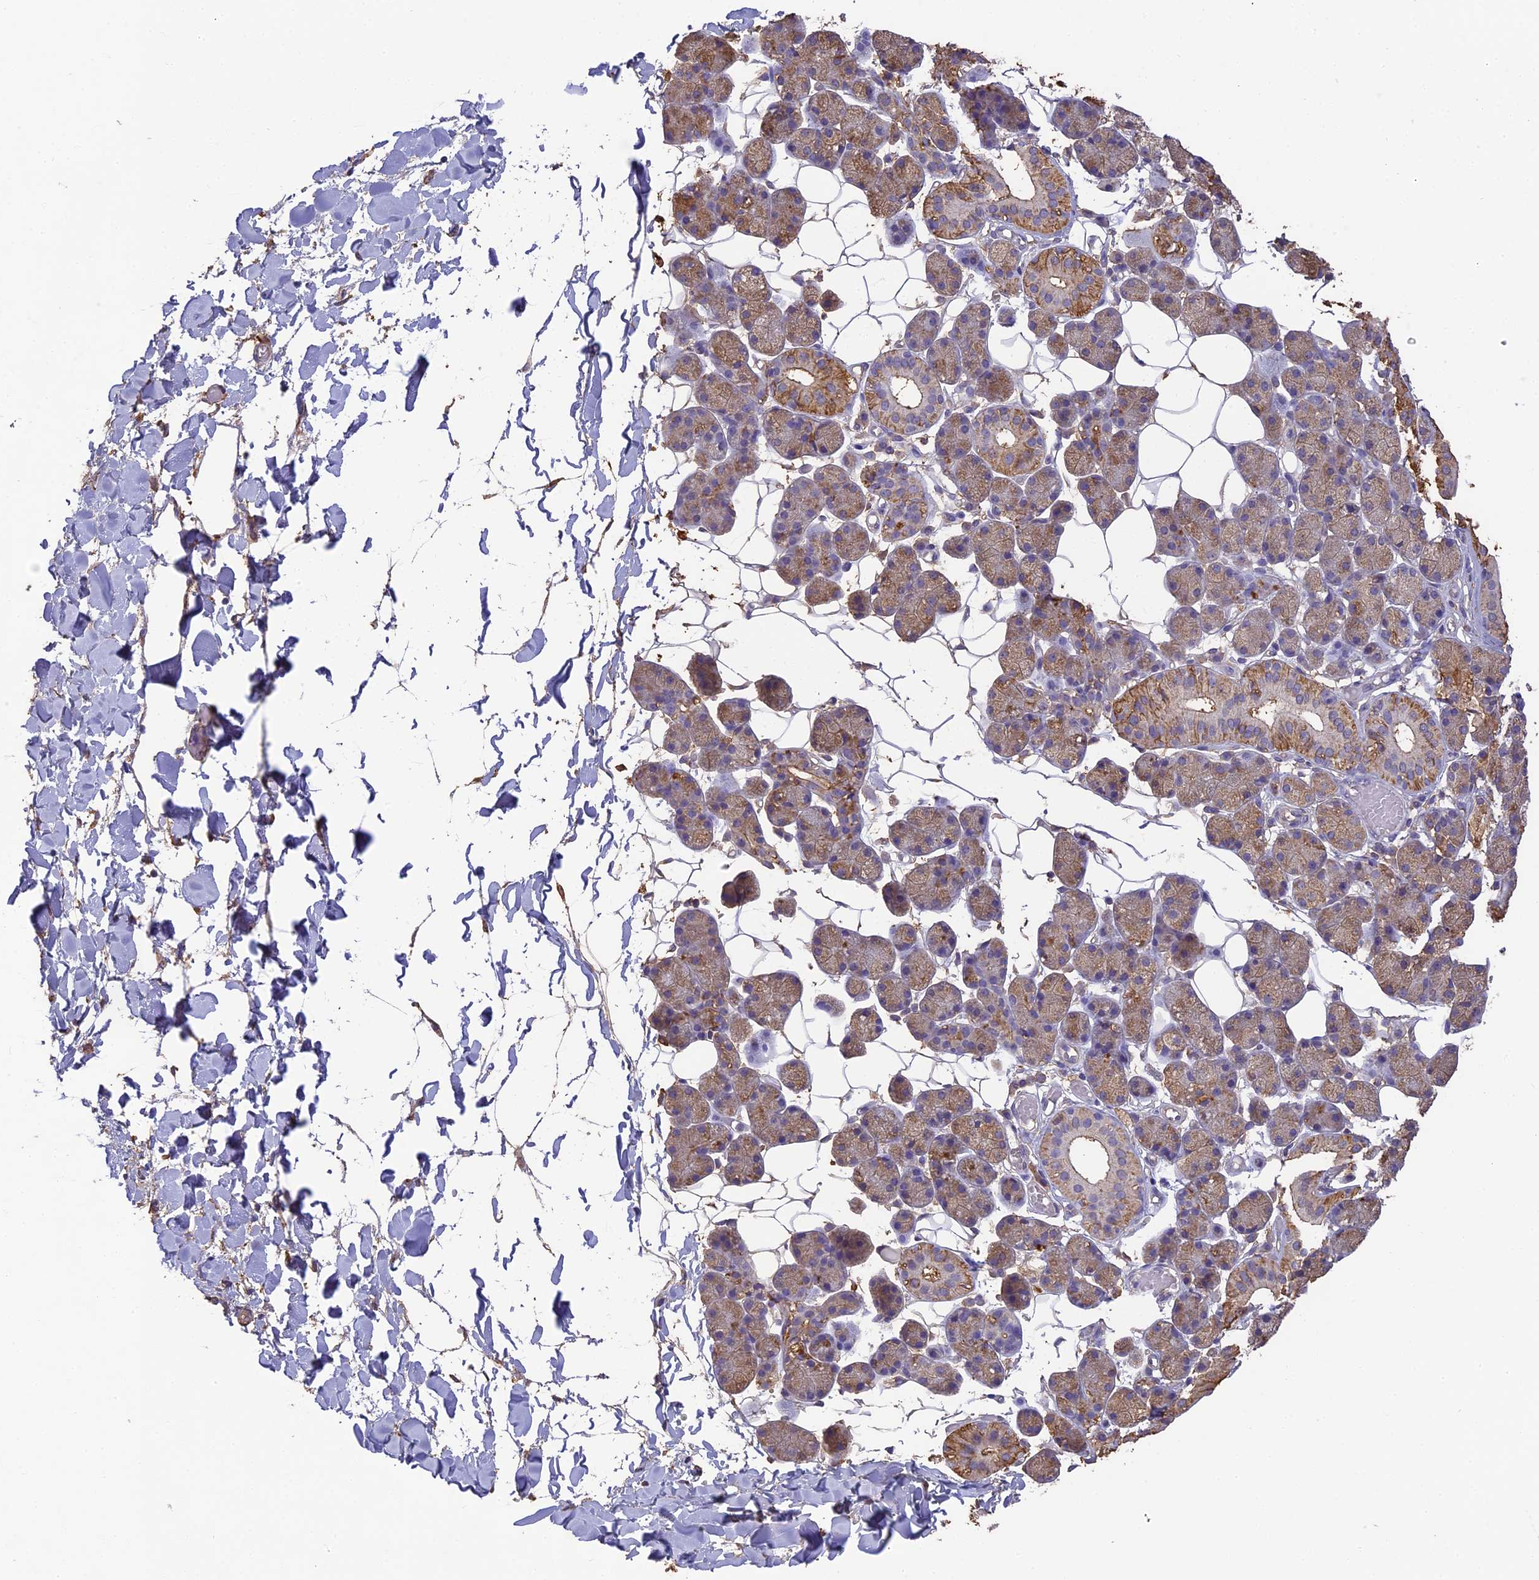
{"staining": {"intensity": "moderate", "quantity": "25%-75%", "location": "cytoplasmic/membranous"}, "tissue": "salivary gland", "cell_type": "Glandular cells", "image_type": "normal", "snomed": [{"axis": "morphology", "description": "Normal tissue, NOS"}, {"axis": "topography", "description": "Salivary gland"}], "caption": "Immunohistochemistry (IHC) histopathology image of unremarkable salivary gland: salivary gland stained using IHC demonstrates medium levels of moderate protein expression localized specifically in the cytoplasmic/membranous of glandular cells, appearing as a cytoplasmic/membranous brown color.", "gene": "ARHGAP19", "patient": {"sex": "female", "age": 33}}